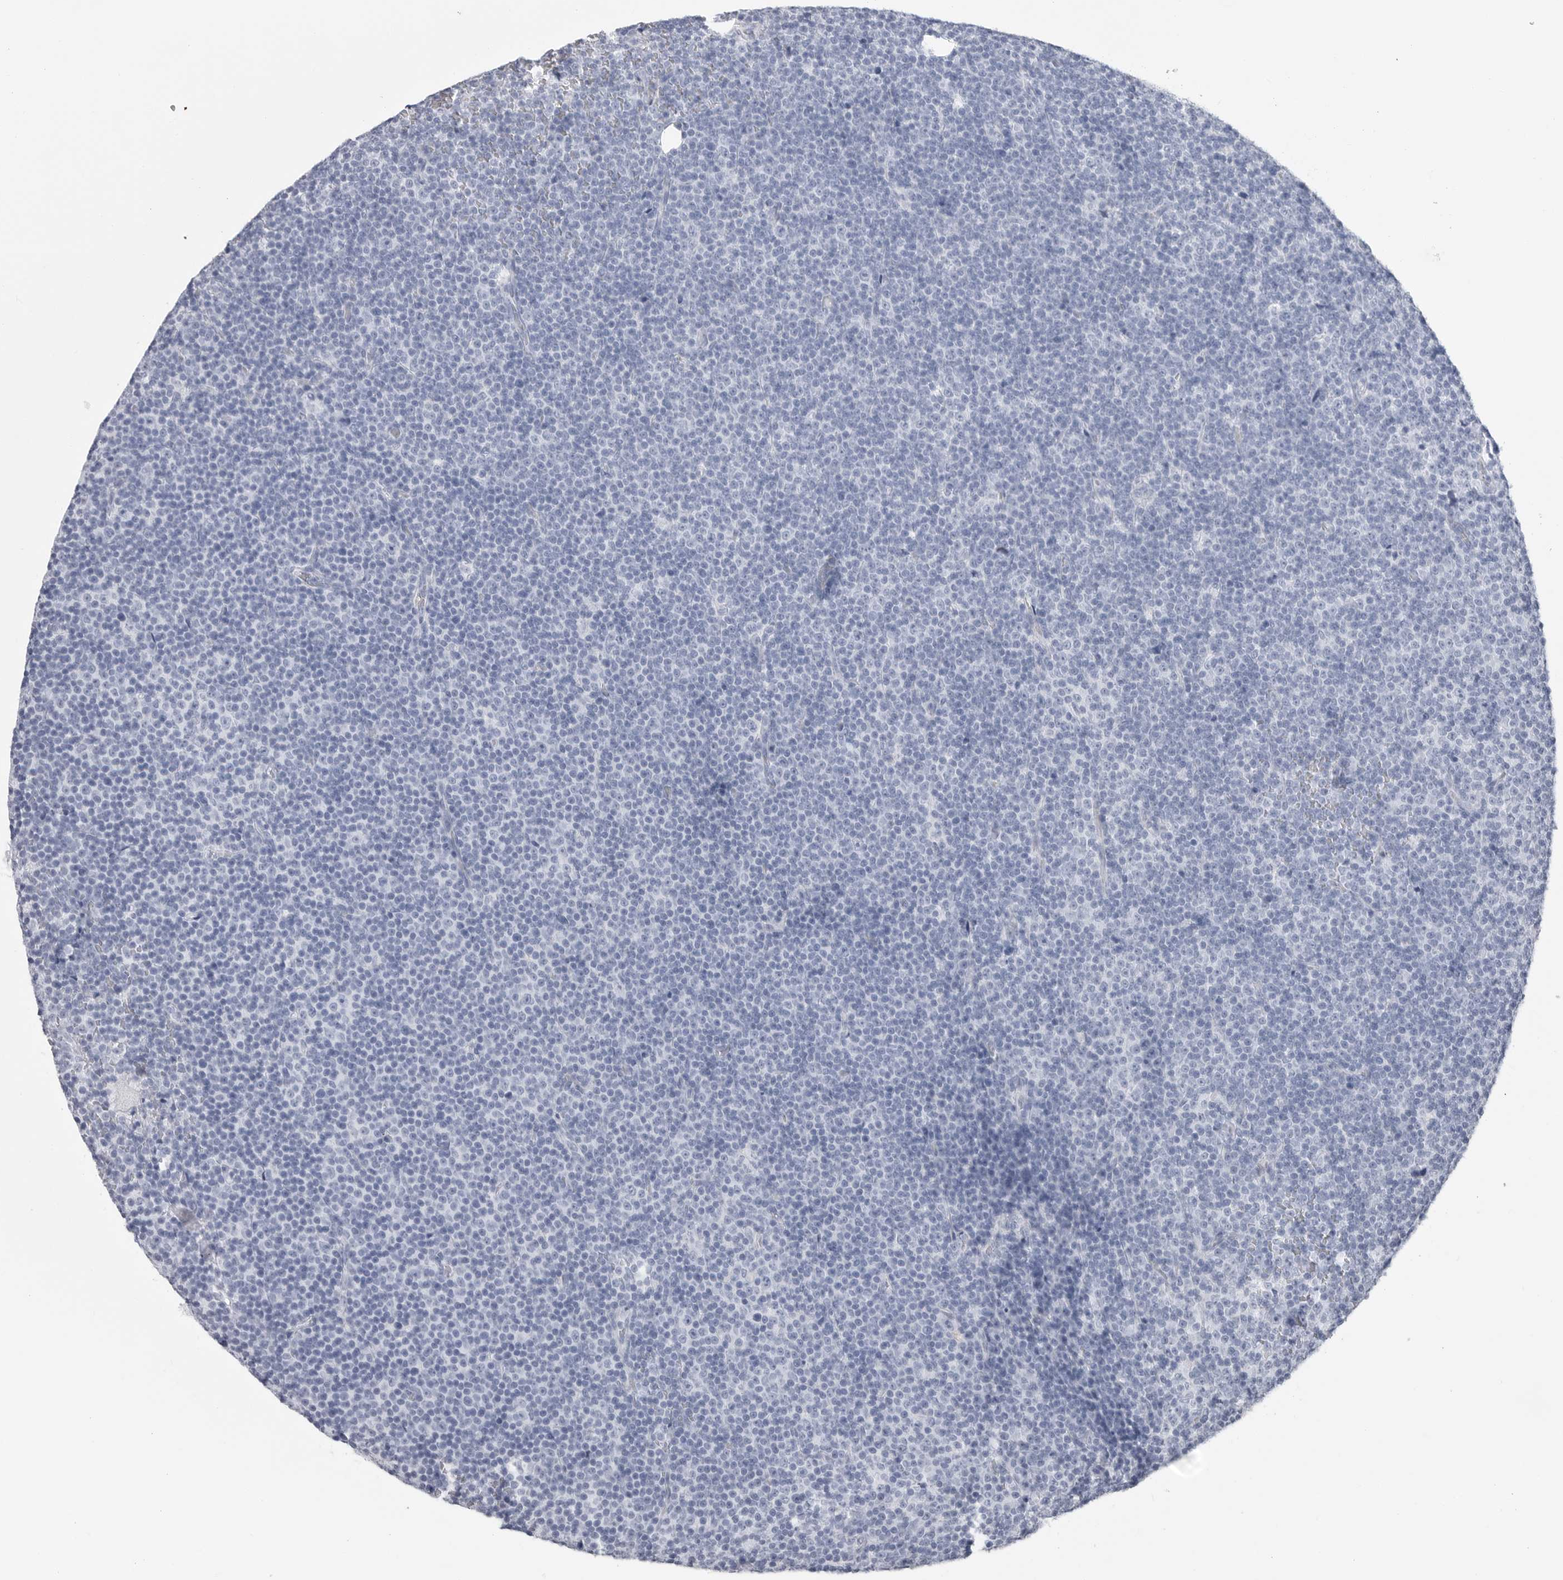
{"staining": {"intensity": "negative", "quantity": "none", "location": "none"}, "tissue": "lymphoma", "cell_type": "Tumor cells", "image_type": "cancer", "snomed": [{"axis": "morphology", "description": "Malignant lymphoma, non-Hodgkin's type, Low grade"}, {"axis": "topography", "description": "Lymph node"}], "caption": "Protein analysis of lymphoma exhibits no significant positivity in tumor cells.", "gene": "CSH1", "patient": {"sex": "female", "age": 67}}